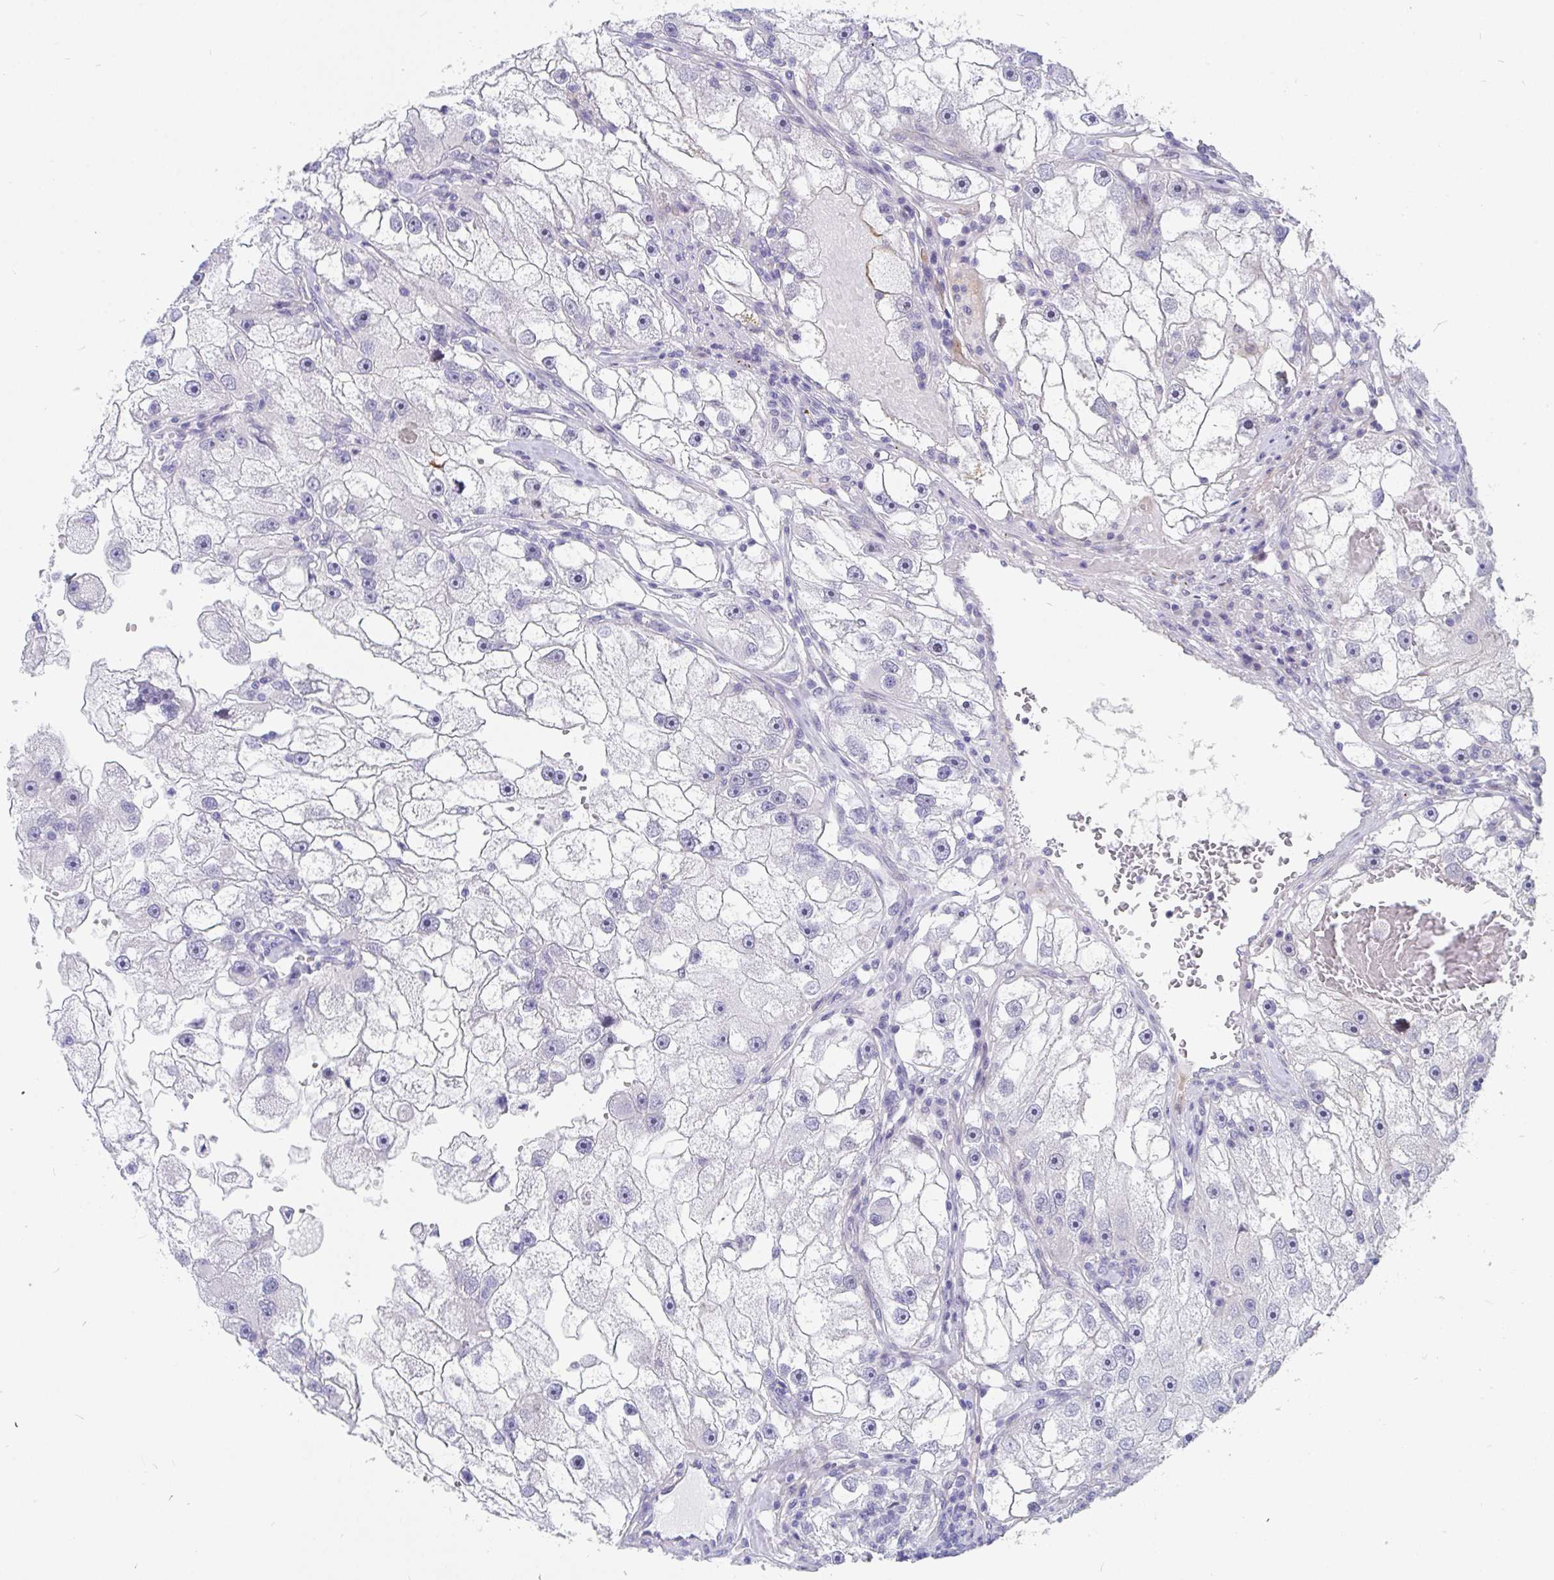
{"staining": {"intensity": "negative", "quantity": "none", "location": "none"}, "tissue": "renal cancer", "cell_type": "Tumor cells", "image_type": "cancer", "snomed": [{"axis": "morphology", "description": "Adenocarcinoma, NOS"}, {"axis": "topography", "description": "Kidney"}], "caption": "Renal adenocarcinoma stained for a protein using IHC displays no staining tumor cells.", "gene": "DAOA", "patient": {"sex": "male", "age": 63}}